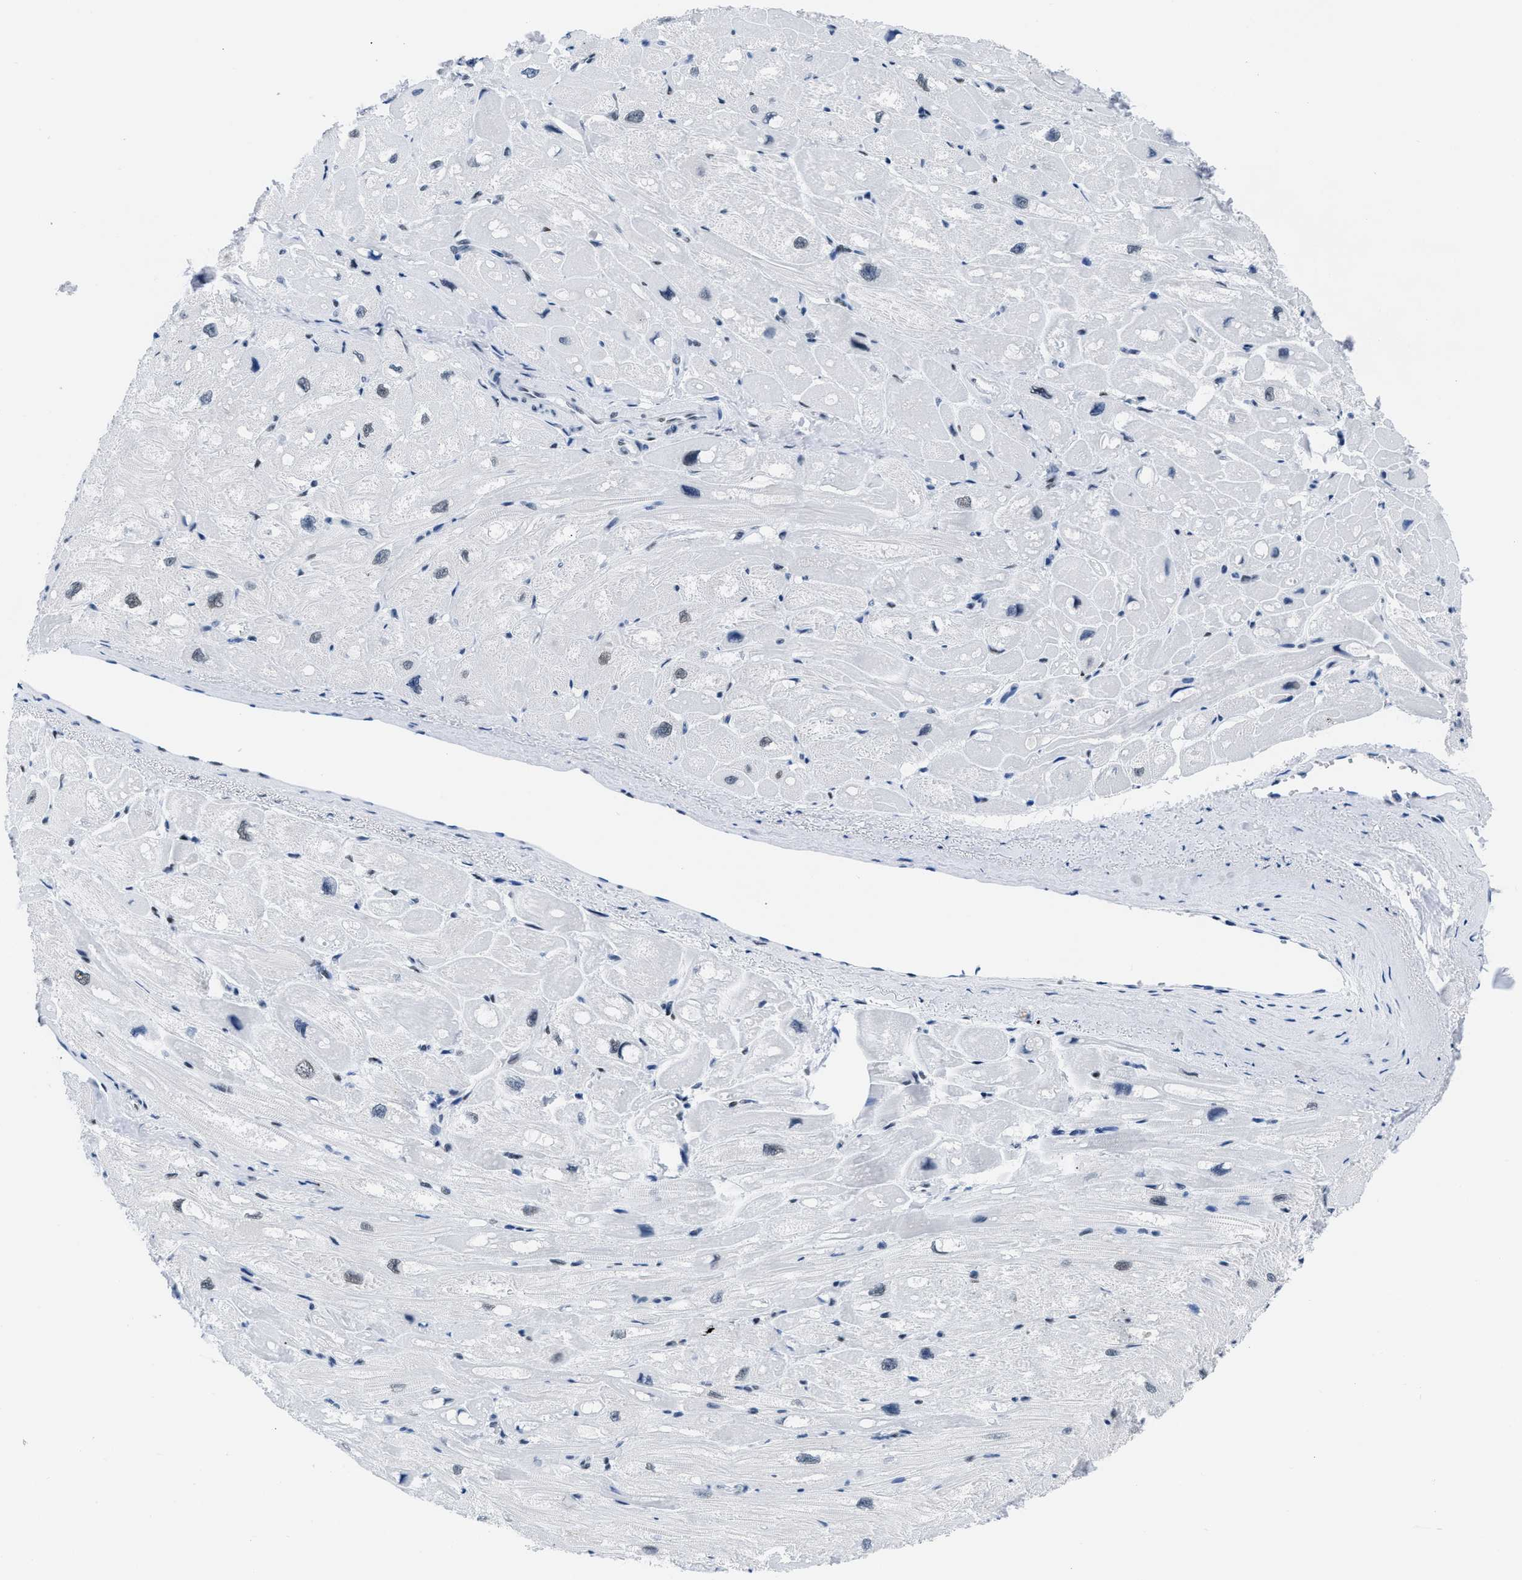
{"staining": {"intensity": "moderate", "quantity": "<25%", "location": "nuclear"}, "tissue": "heart muscle", "cell_type": "Cardiomyocytes", "image_type": "normal", "snomed": [{"axis": "morphology", "description": "Normal tissue, NOS"}, {"axis": "topography", "description": "Heart"}], "caption": "Human heart muscle stained for a protein (brown) reveals moderate nuclear positive staining in approximately <25% of cardiomyocytes.", "gene": "CTBP1", "patient": {"sex": "male", "age": 49}}